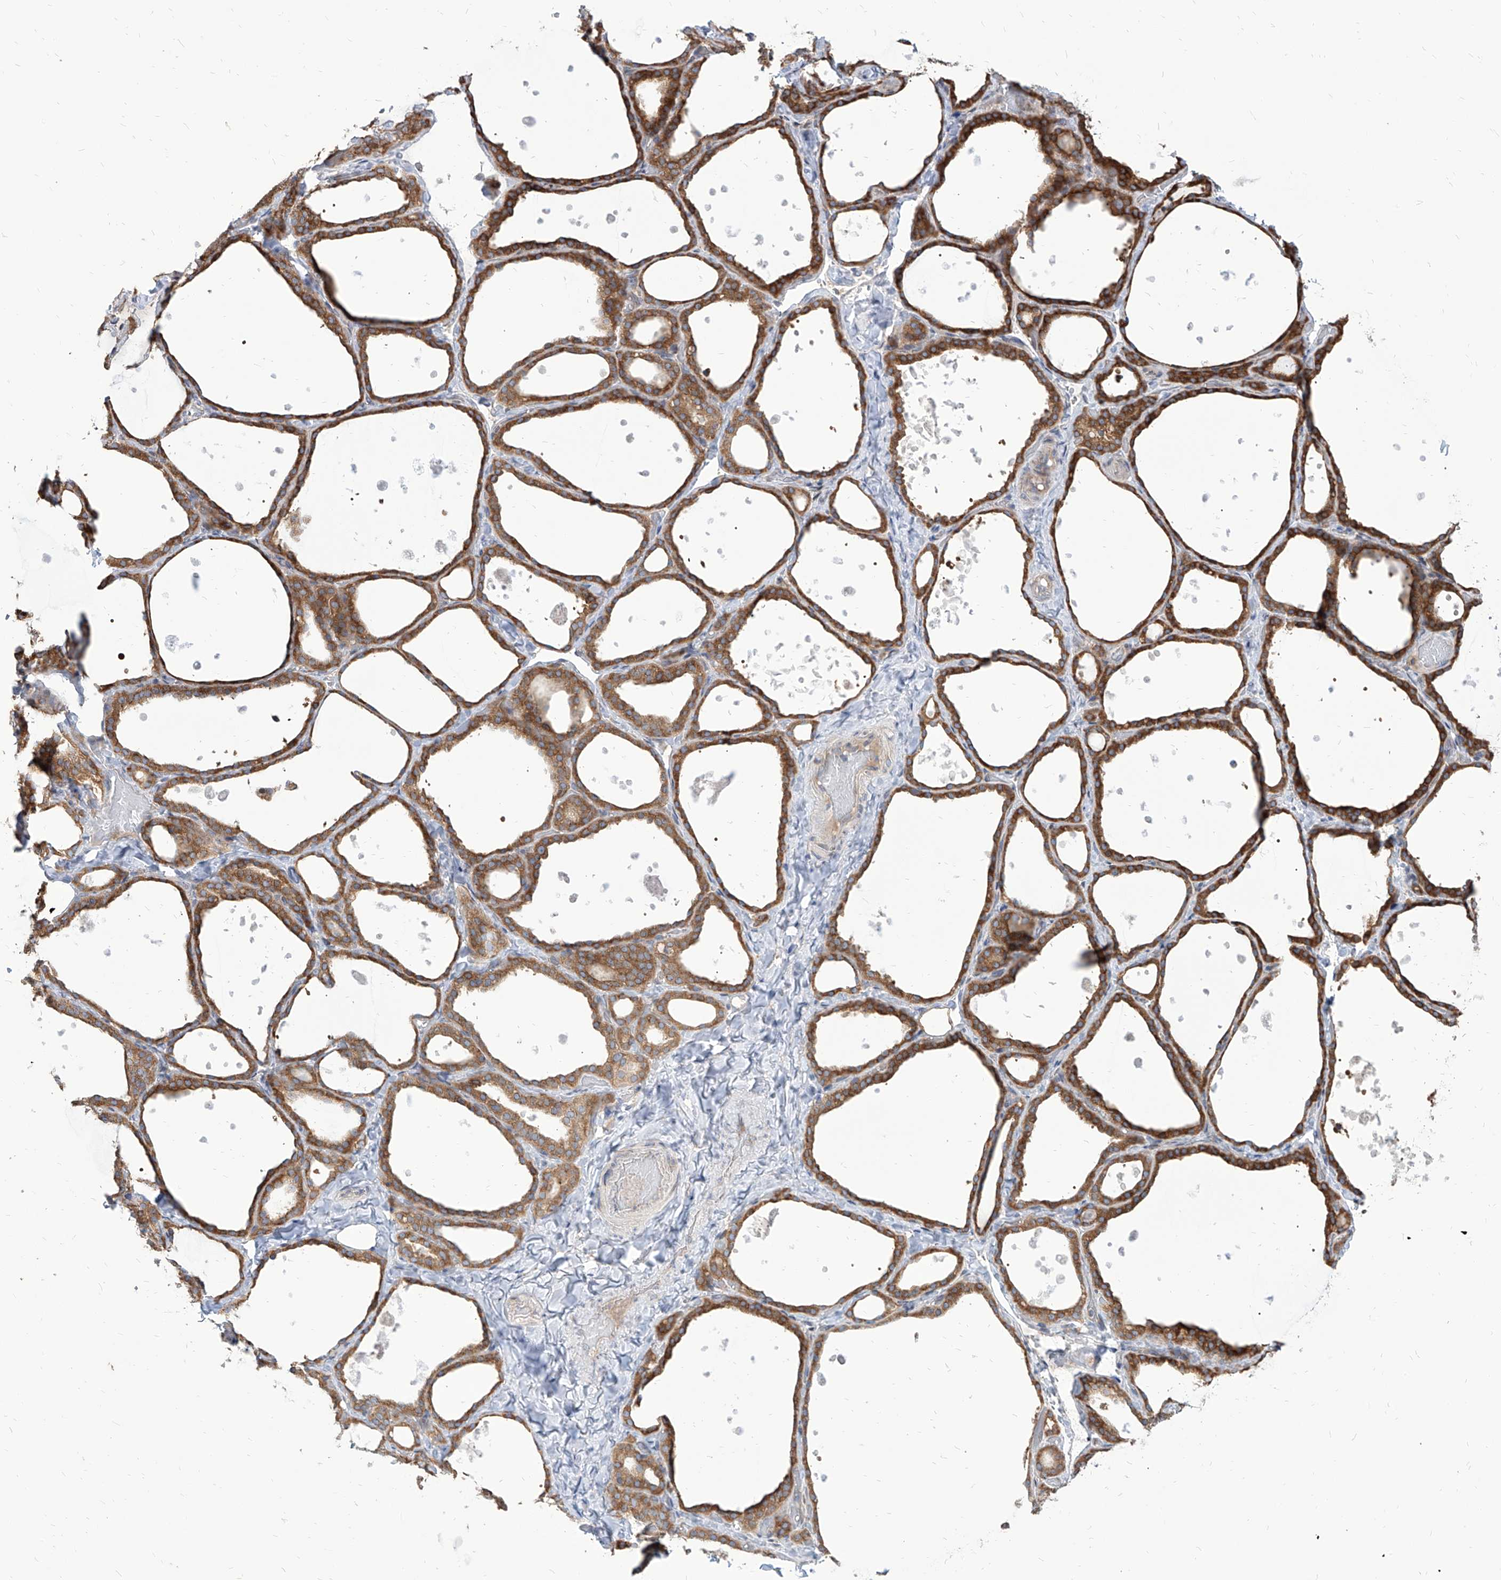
{"staining": {"intensity": "moderate", "quantity": ">75%", "location": "cytoplasmic/membranous"}, "tissue": "thyroid gland", "cell_type": "Glandular cells", "image_type": "normal", "snomed": [{"axis": "morphology", "description": "Normal tissue, NOS"}, {"axis": "topography", "description": "Thyroid gland"}], "caption": "Moderate cytoplasmic/membranous expression for a protein is present in about >75% of glandular cells of normal thyroid gland using immunohistochemistry (IHC).", "gene": "FAM83B", "patient": {"sex": "female", "age": 44}}